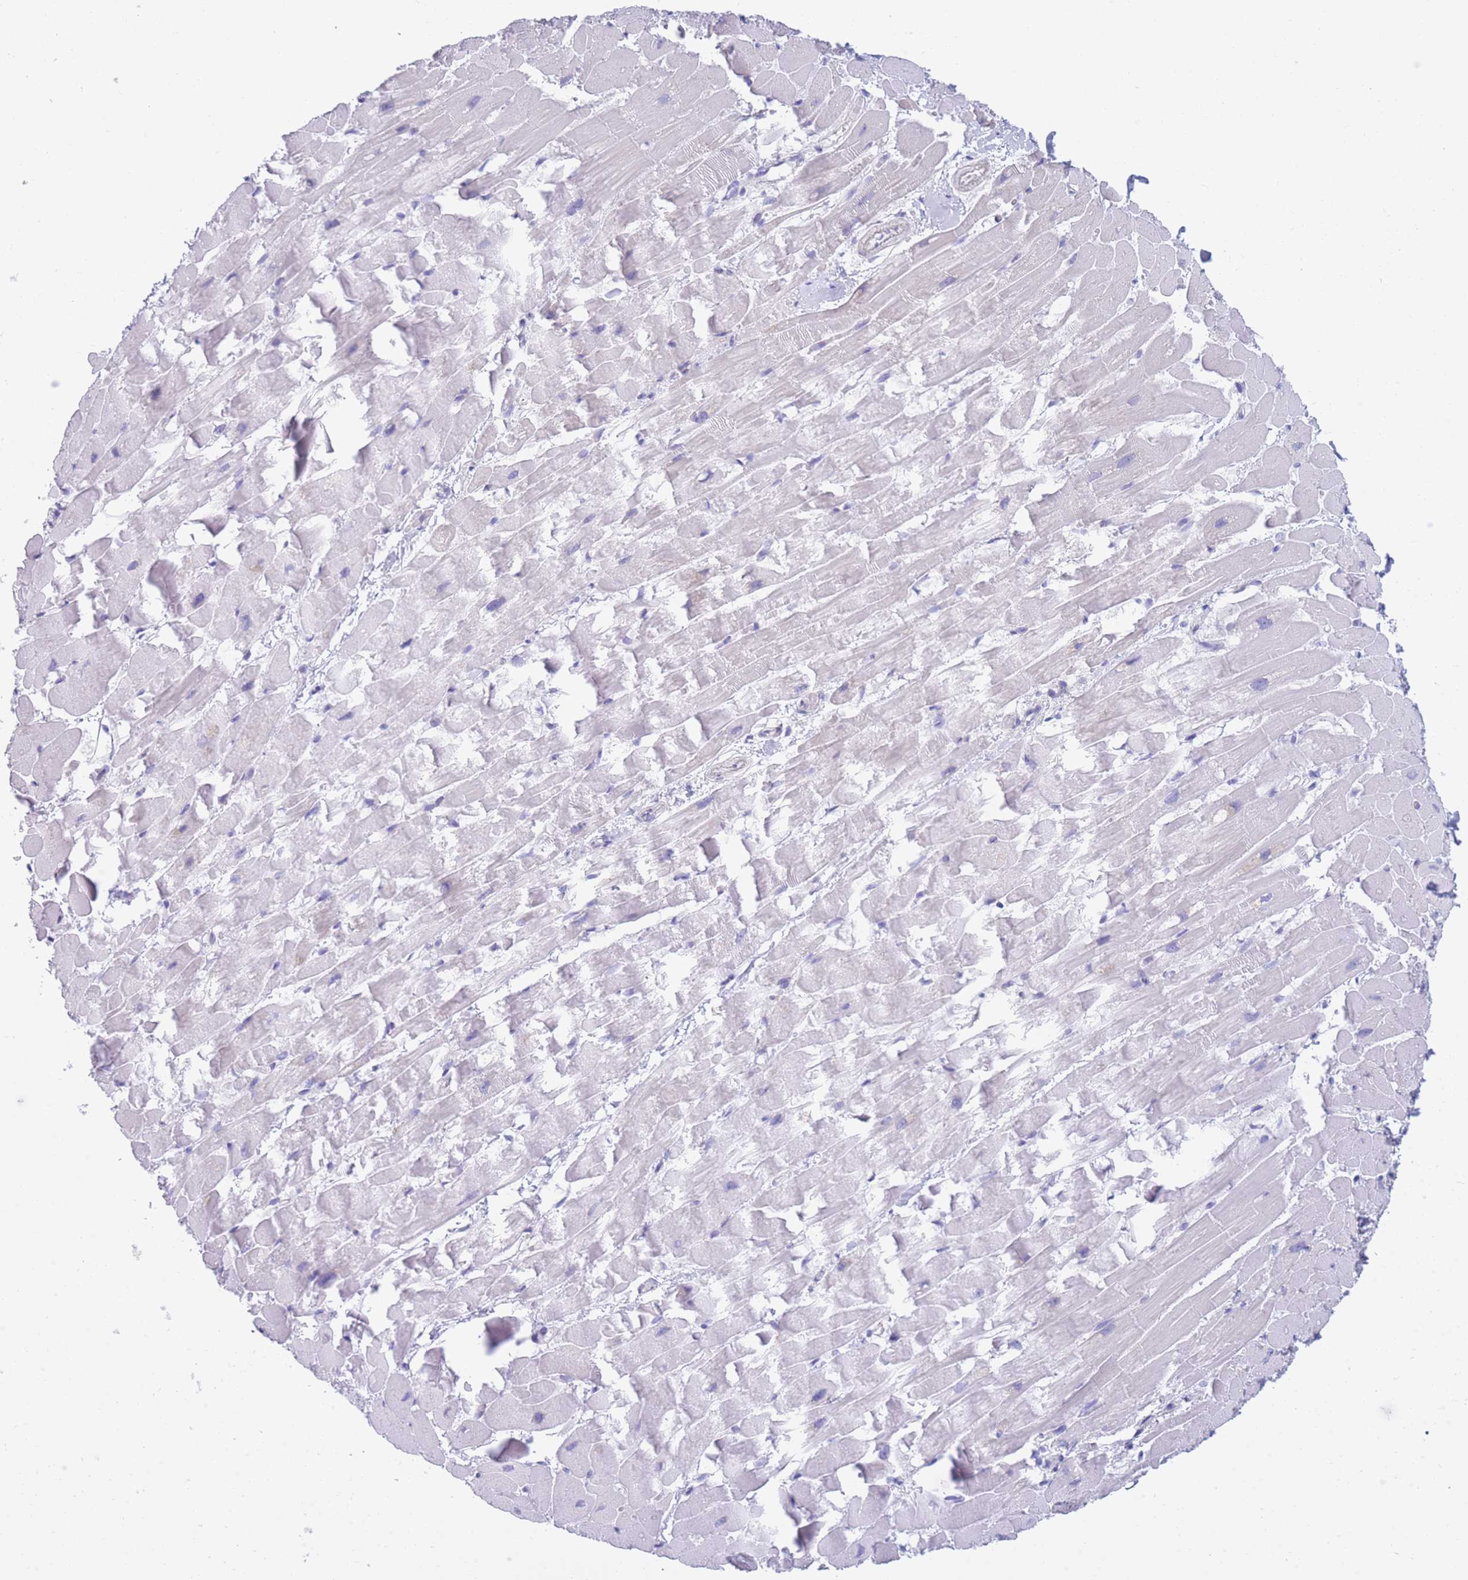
{"staining": {"intensity": "negative", "quantity": "none", "location": "none"}, "tissue": "heart muscle", "cell_type": "Cardiomyocytes", "image_type": "normal", "snomed": [{"axis": "morphology", "description": "Normal tissue, NOS"}, {"axis": "topography", "description": "Heart"}], "caption": "DAB immunohistochemical staining of unremarkable human heart muscle reveals no significant positivity in cardiomyocytes. The staining is performed using DAB brown chromogen with nuclei counter-stained in using hematoxylin.", "gene": "XKR8", "patient": {"sex": "male", "age": 37}}